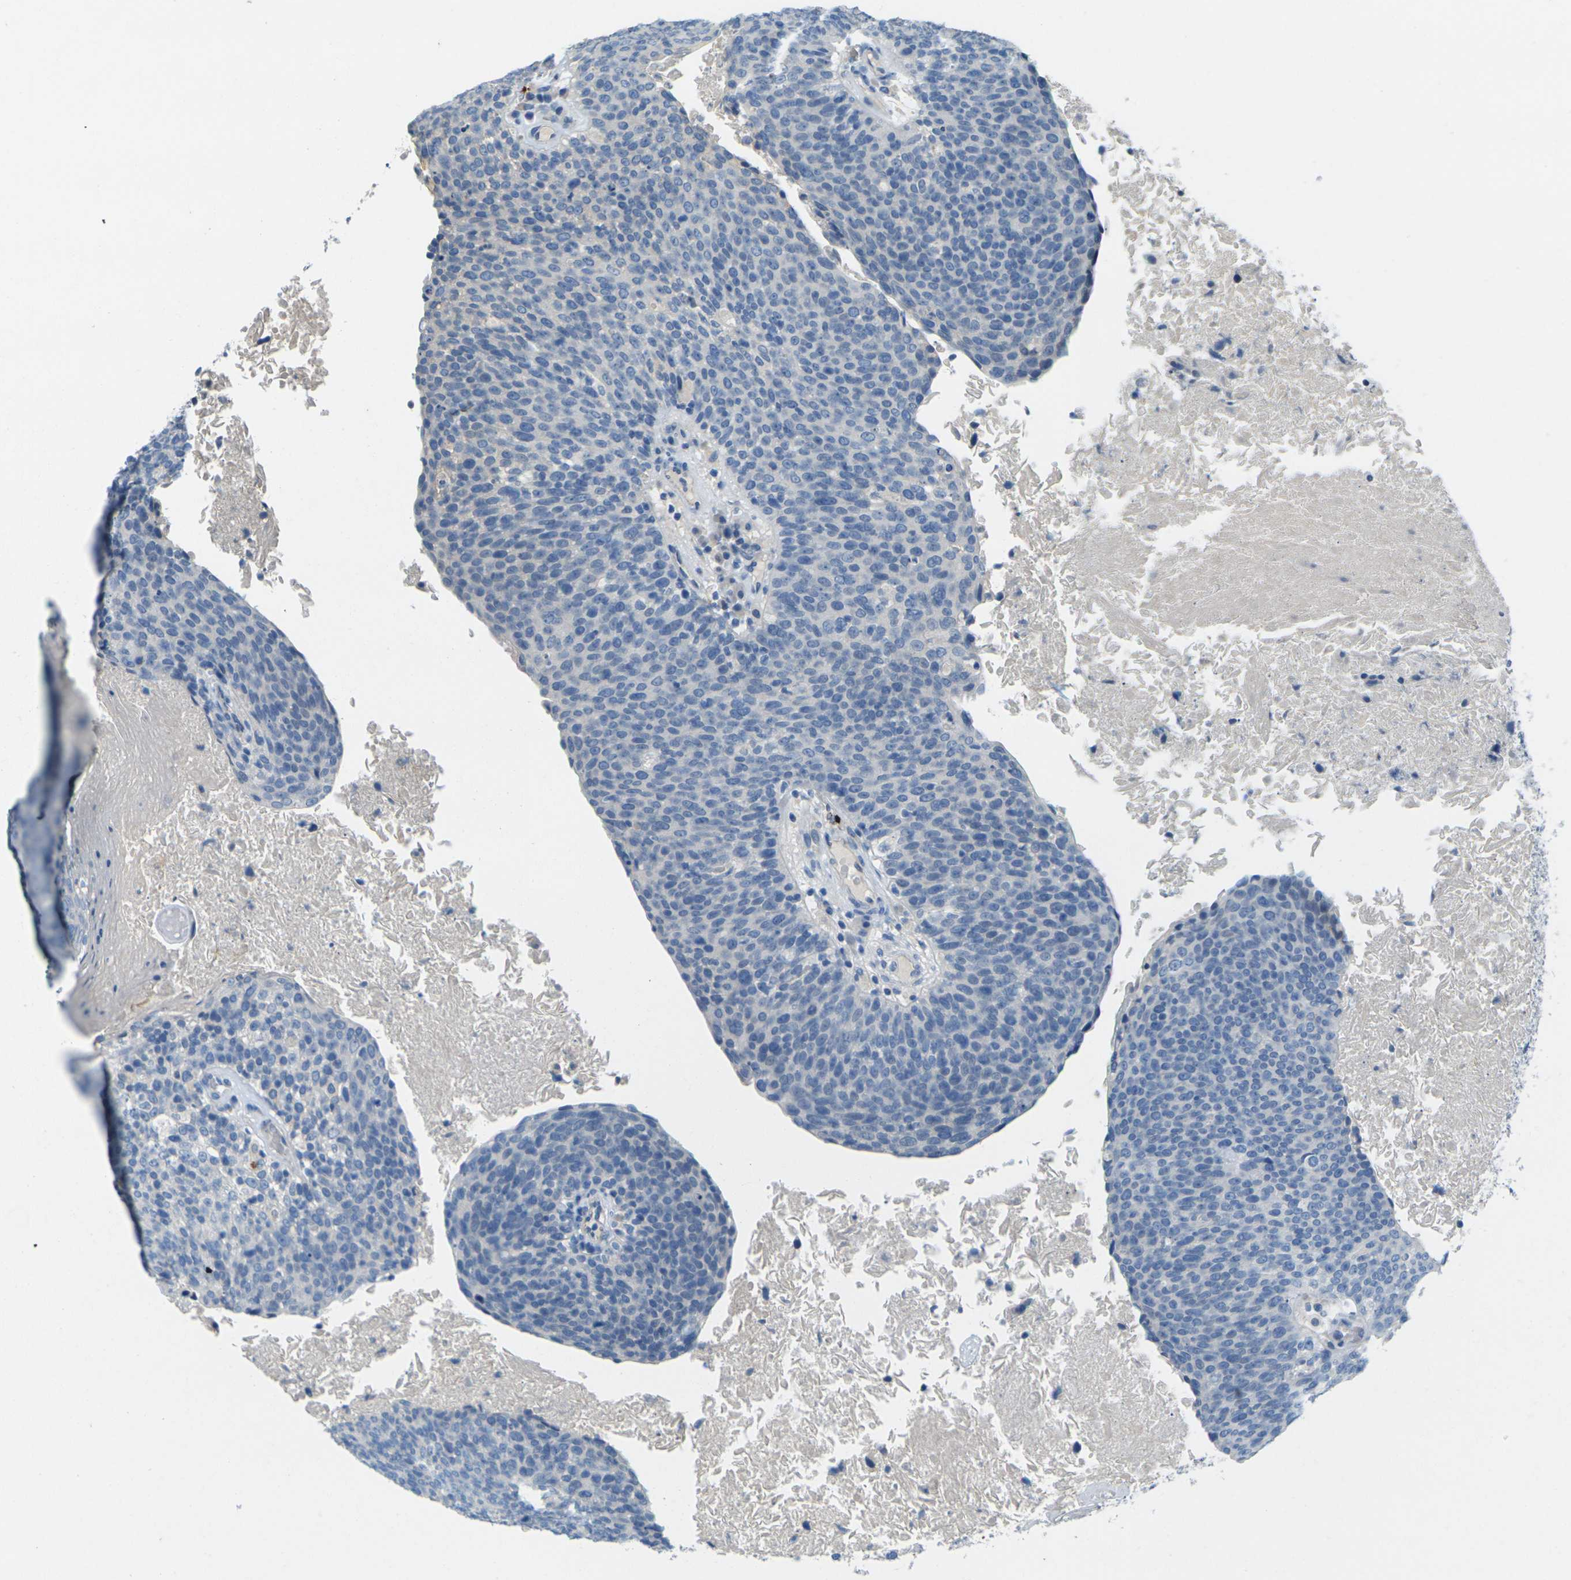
{"staining": {"intensity": "negative", "quantity": "none", "location": "none"}, "tissue": "head and neck cancer", "cell_type": "Tumor cells", "image_type": "cancer", "snomed": [{"axis": "morphology", "description": "Squamous cell carcinoma, NOS"}, {"axis": "morphology", "description": "Squamous cell carcinoma, metastatic, NOS"}, {"axis": "topography", "description": "Lymph node"}, {"axis": "topography", "description": "Head-Neck"}], "caption": "Immunohistochemical staining of human metastatic squamous cell carcinoma (head and neck) demonstrates no significant staining in tumor cells.", "gene": "CYP2C8", "patient": {"sex": "male", "age": 62}}